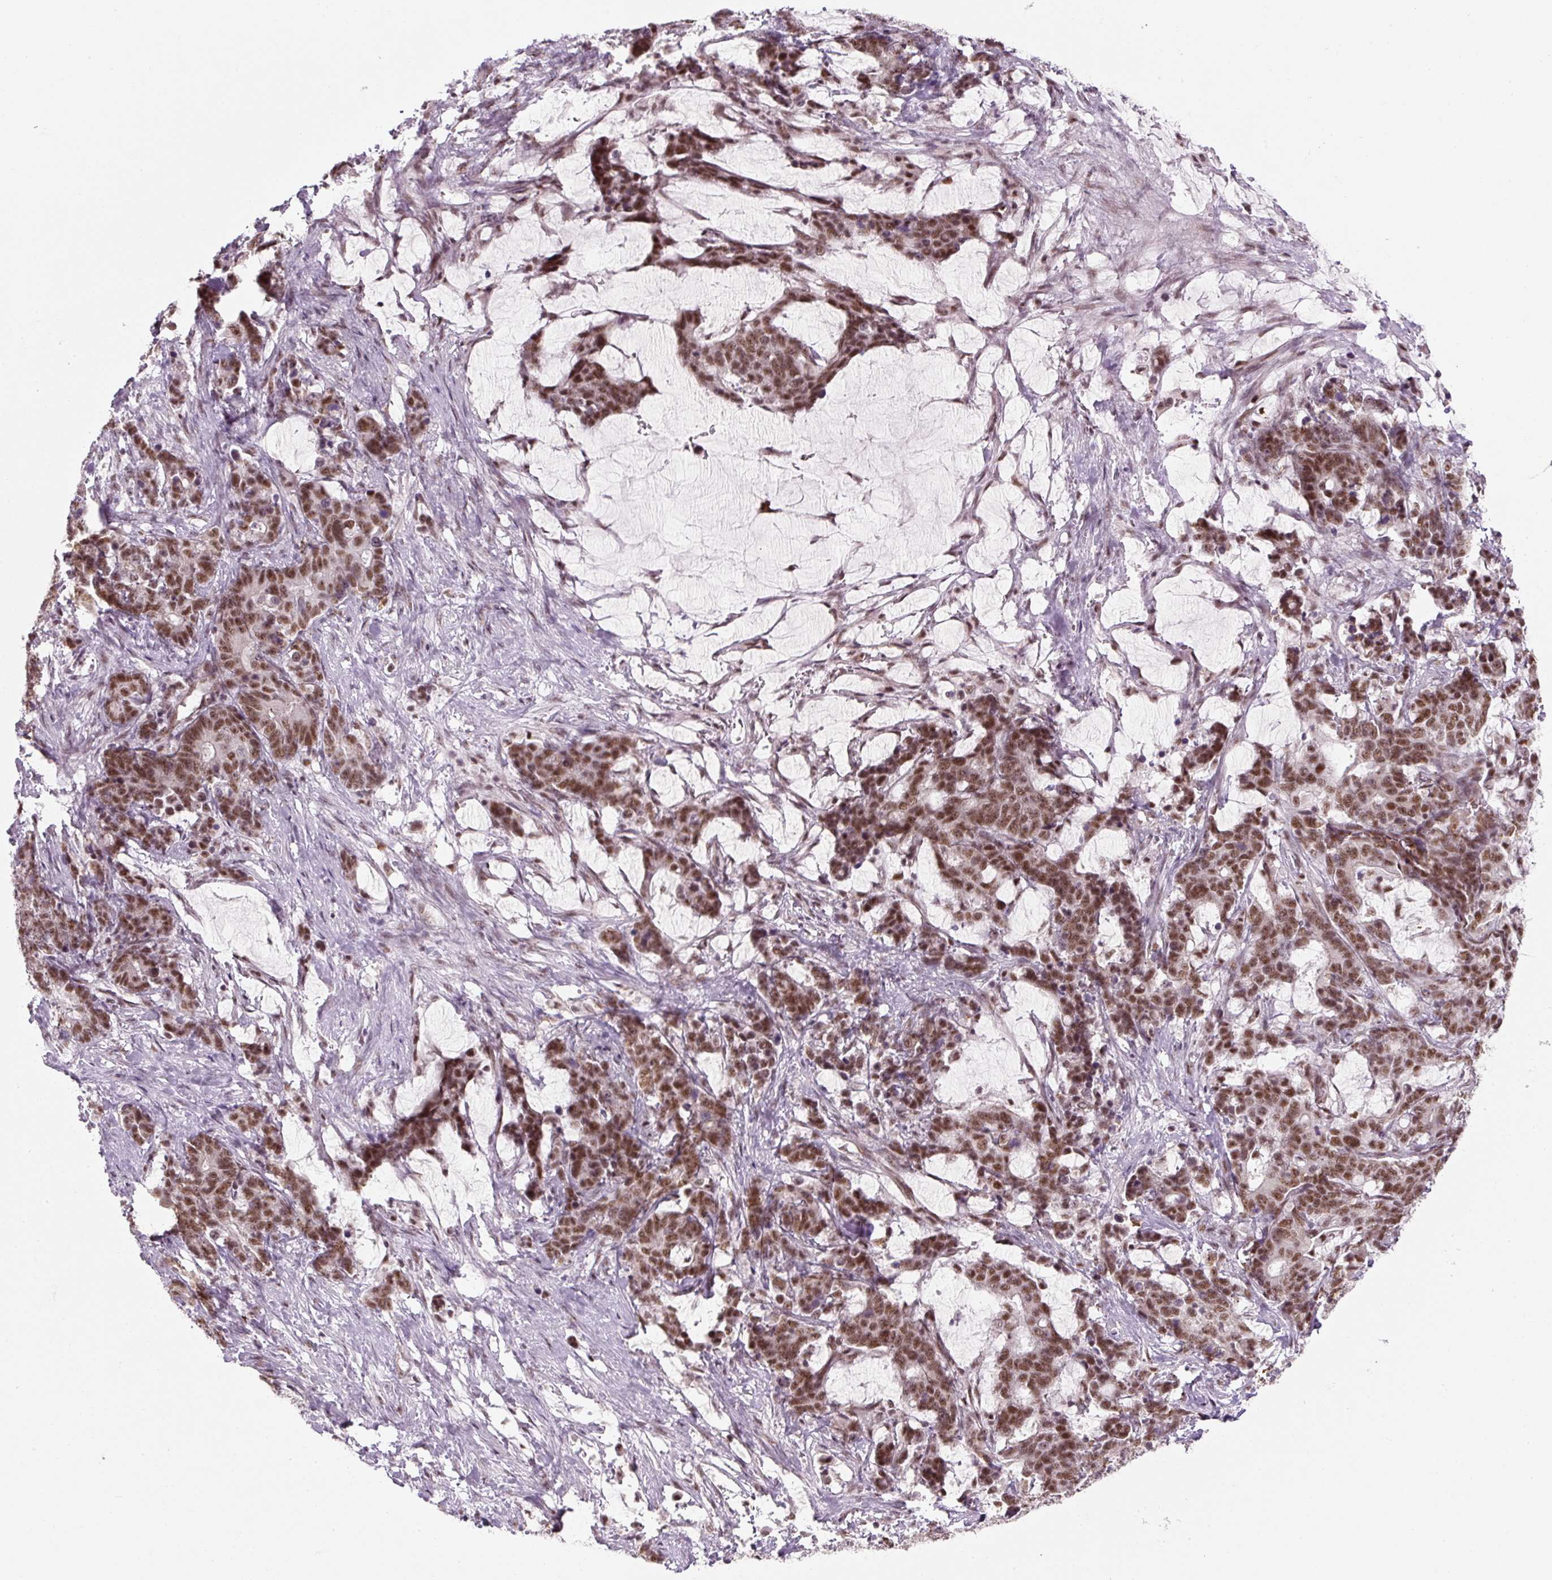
{"staining": {"intensity": "moderate", "quantity": ">75%", "location": "nuclear"}, "tissue": "stomach cancer", "cell_type": "Tumor cells", "image_type": "cancer", "snomed": [{"axis": "morphology", "description": "Normal tissue, NOS"}, {"axis": "morphology", "description": "Adenocarcinoma, NOS"}, {"axis": "topography", "description": "Stomach"}], "caption": "Stomach cancer (adenocarcinoma) stained with DAB immunohistochemistry (IHC) displays medium levels of moderate nuclear positivity in about >75% of tumor cells.", "gene": "U2AF2", "patient": {"sex": "female", "age": 64}}